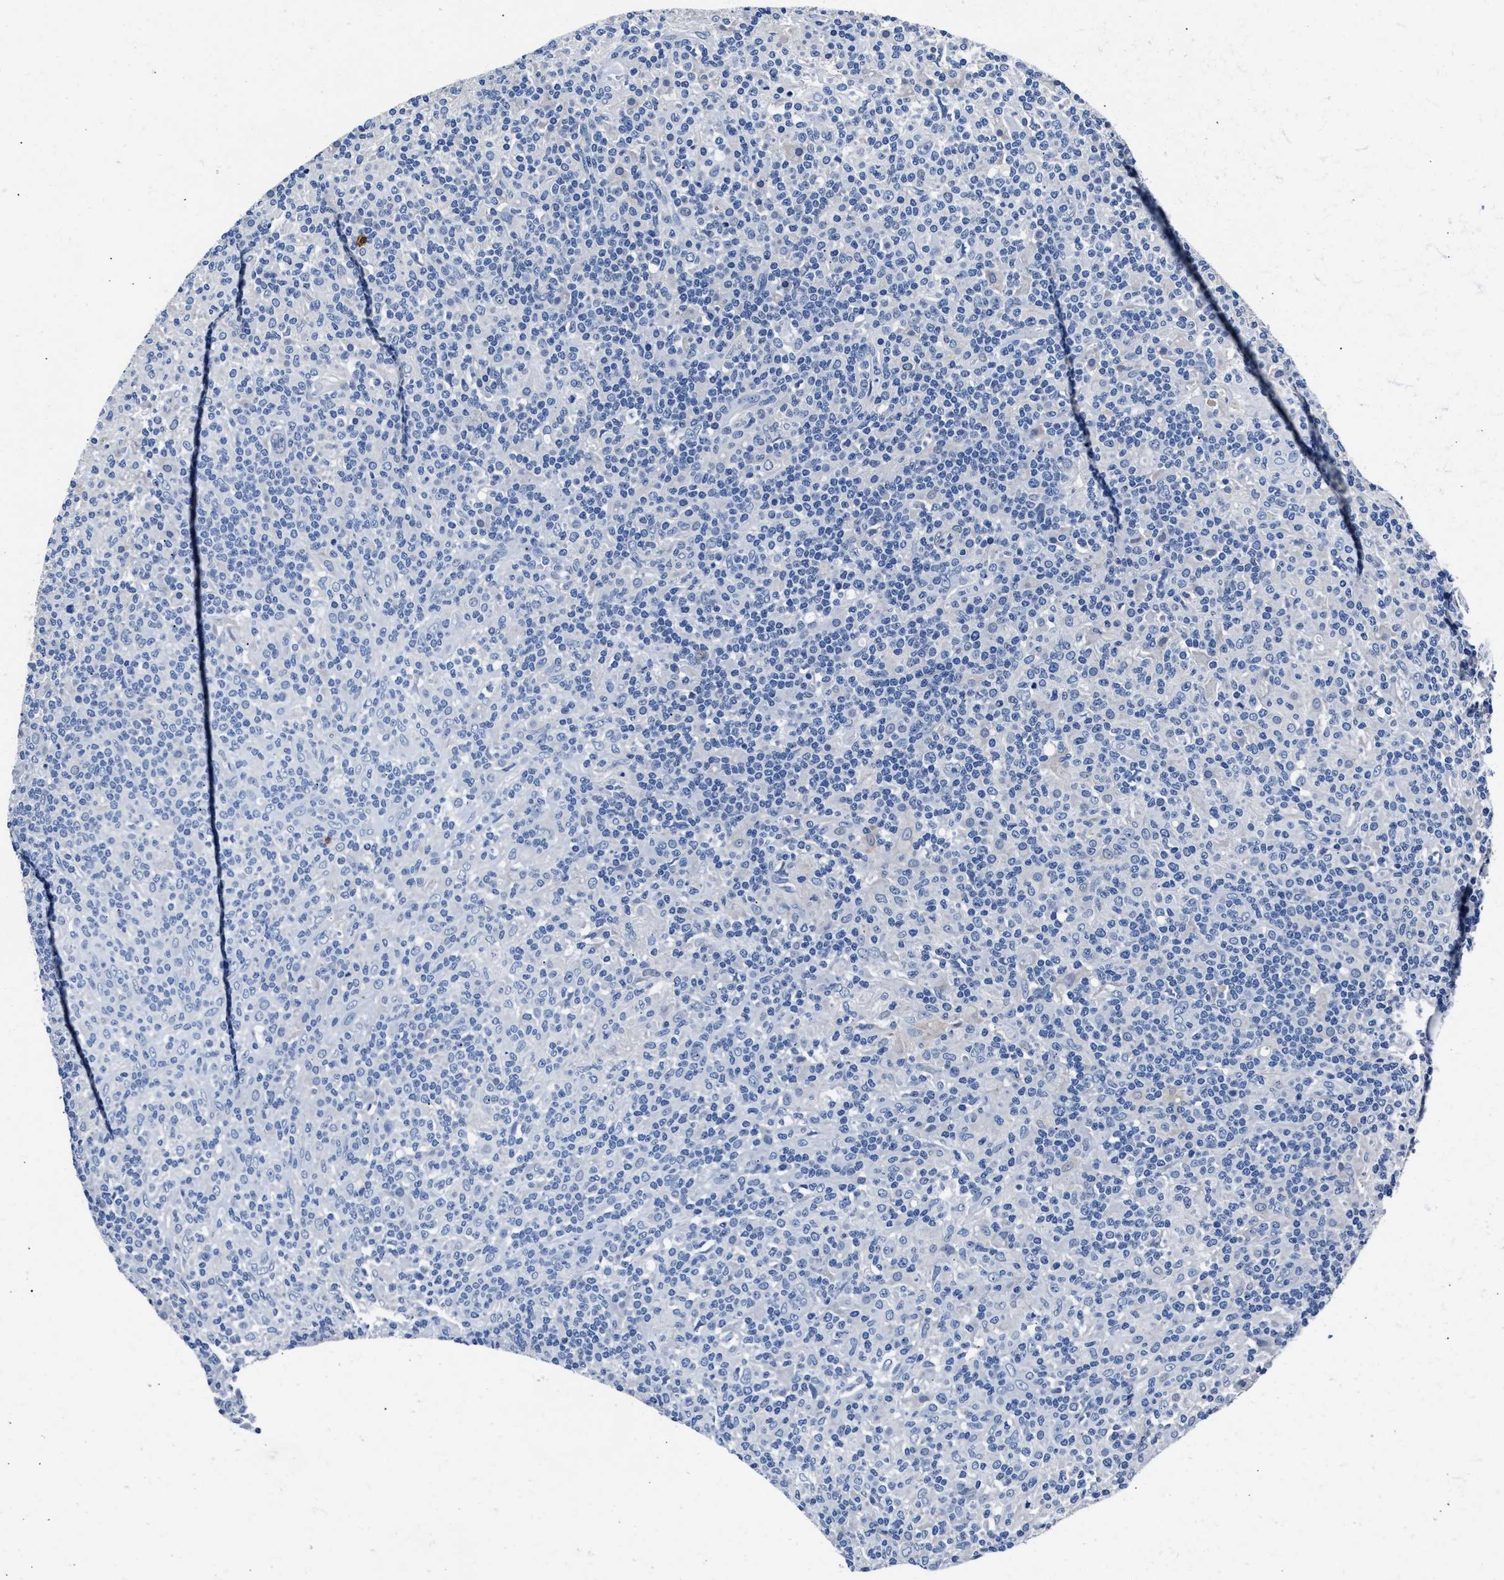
{"staining": {"intensity": "negative", "quantity": "none", "location": "none"}, "tissue": "lymphoma", "cell_type": "Tumor cells", "image_type": "cancer", "snomed": [{"axis": "morphology", "description": "Hodgkin's disease, NOS"}, {"axis": "topography", "description": "Lymph node"}], "caption": "DAB (3,3'-diaminobenzidine) immunohistochemical staining of lymphoma reveals no significant positivity in tumor cells.", "gene": "GSTM1", "patient": {"sex": "male", "age": 70}}